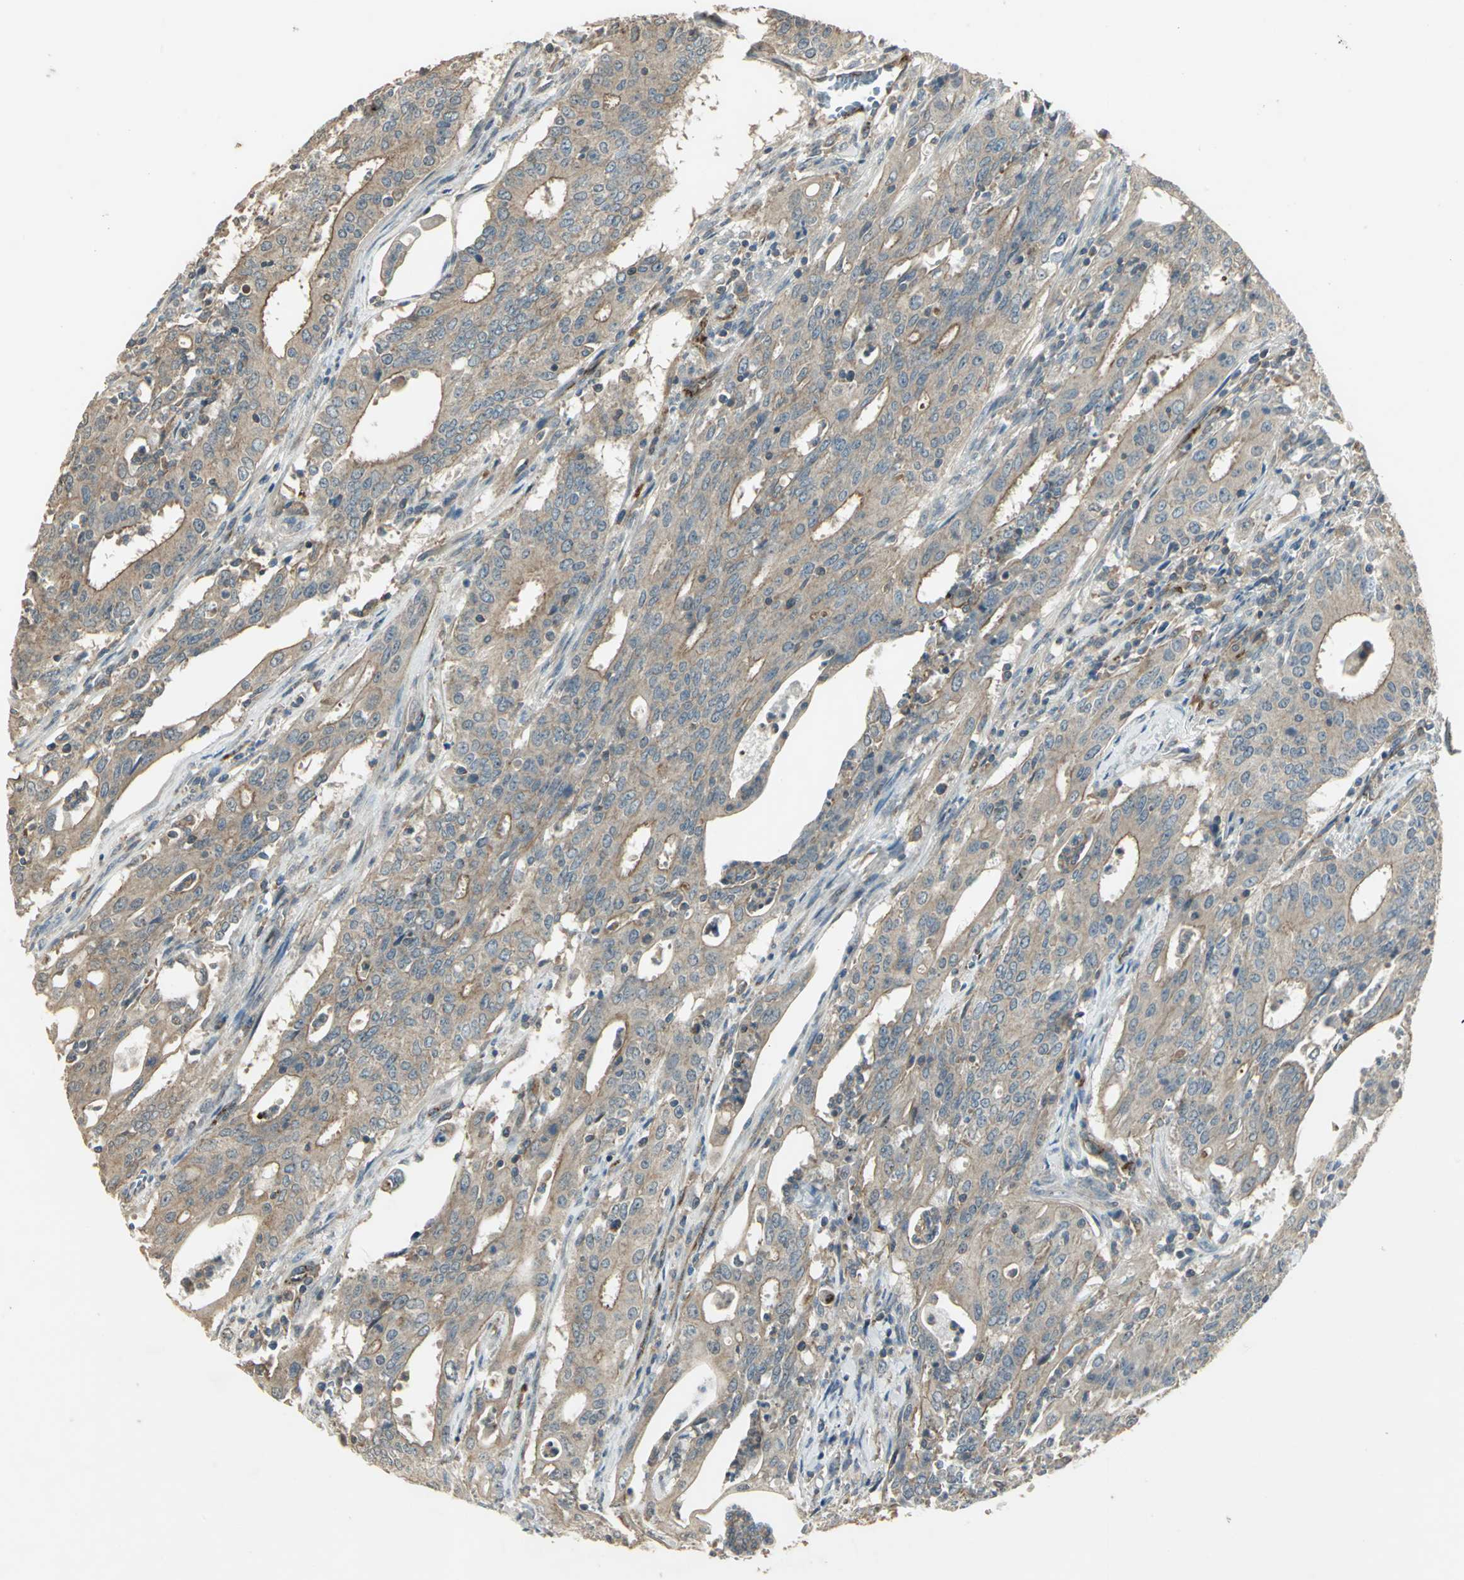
{"staining": {"intensity": "moderate", "quantity": ">75%", "location": "cytoplasmic/membranous"}, "tissue": "cervical cancer", "cell_type": "Tumor cells", "image_type": "cancer", "snomed": [{"axis": "morphology", "description": "Adenocarcinoma, NOS"}, {"axis": "topography", "description": "Cervix"}], "caption": "Approximately >75% of tumor cells in adenocarcinoma (cervical) exhibit moderate cytoplasmic/membranous protein expression as visualized by brown immunohistochemical staining.", "gene": "RAPGEF1", "patient": {"sex": "female", "age": 44}}